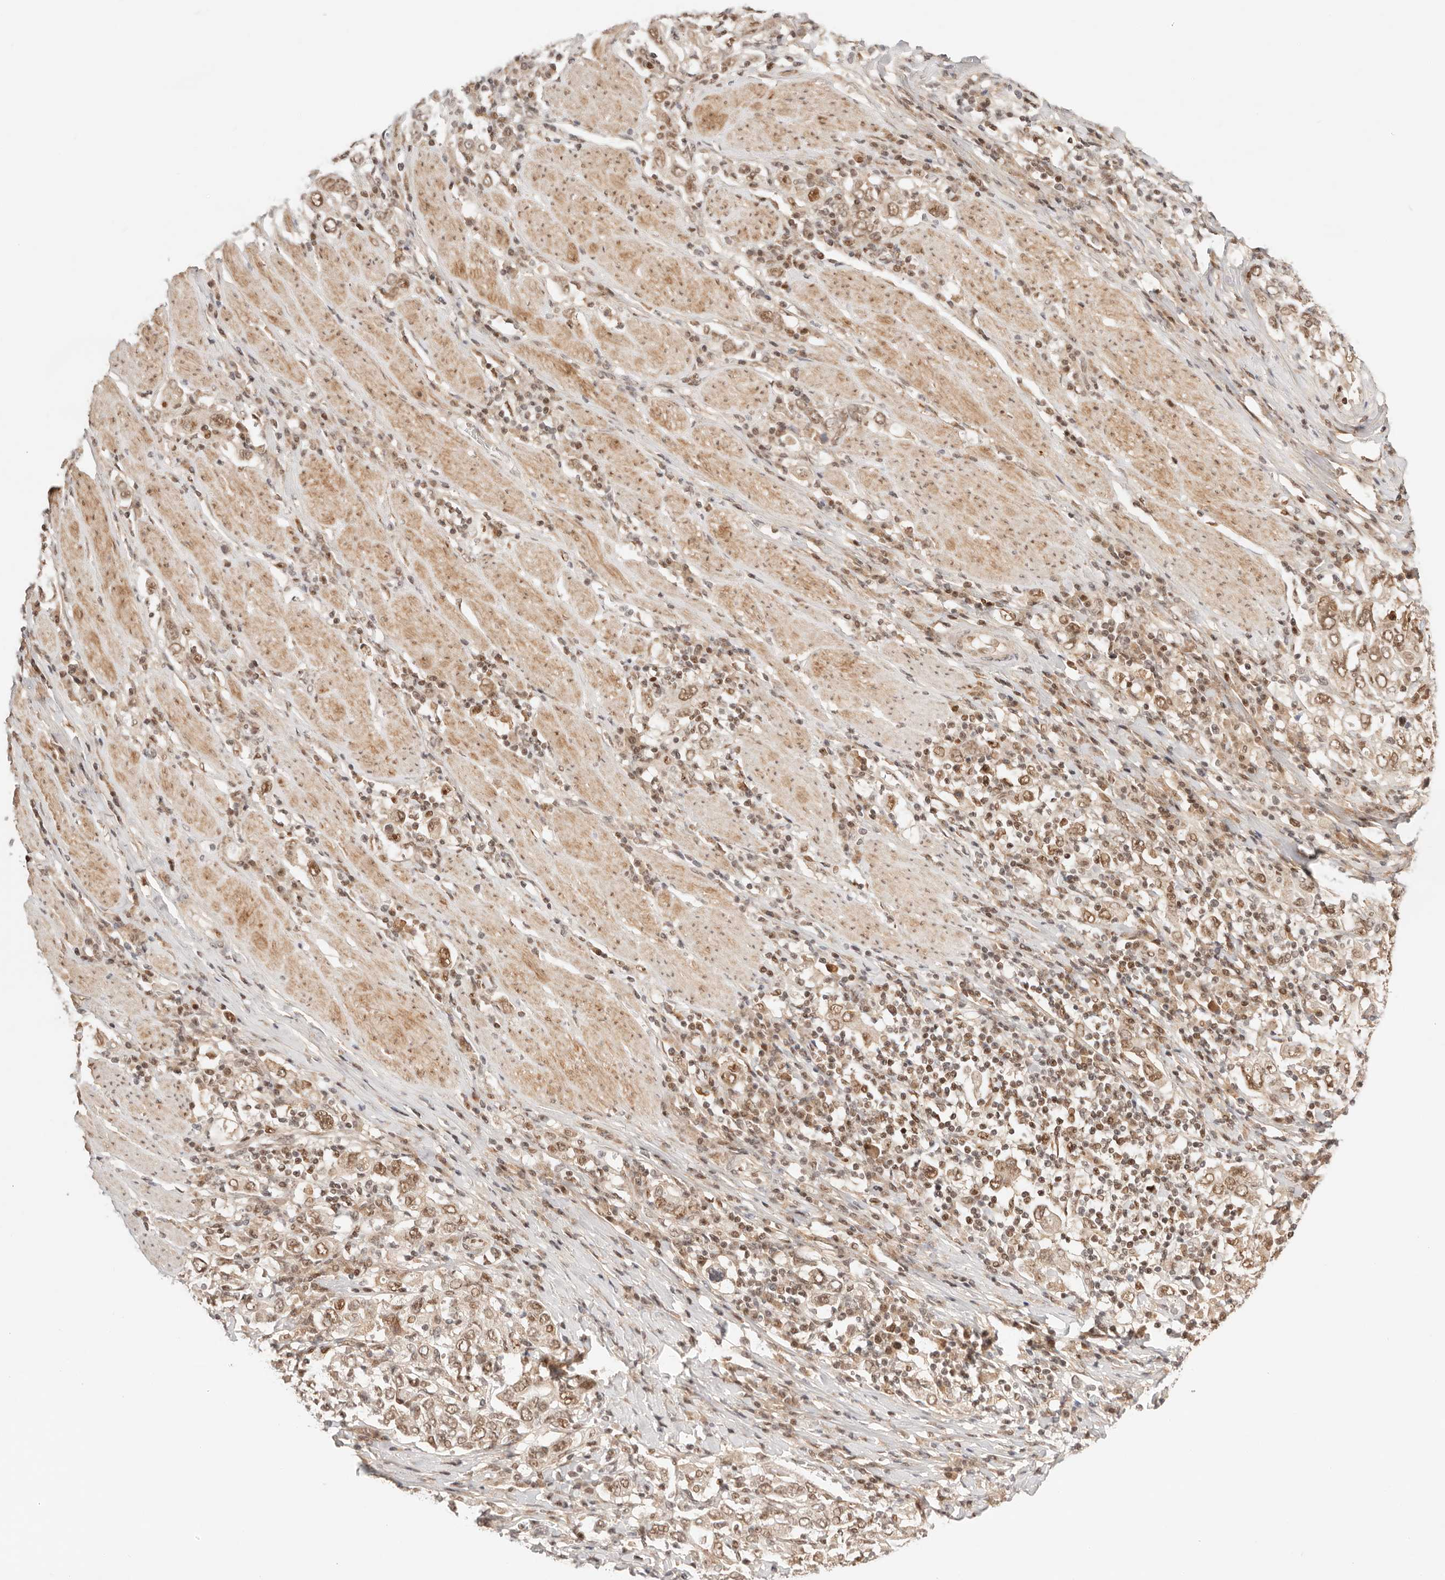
{"staining": {"intensity": "moderate", "quantity": ">75%", "location": "nuclear"}, "tissue": "stomach cancer", "cell_type": "Tumor cells", "image_type": "cancer", "snomed": [{"axis": "morphology", "description": "Adenocarcinoma, NOS"}, {"axis": "topography", "description": "Stomach, upper"}], "caption": "A high-resolution image shows immunohistochemistry staining of stomach adenocarcinoma, which shows moderate nuclear expression in approximately >75% of tumor cells.", "gene": "GTF2E2", "patient": {"sex": "male", "age": 62}}